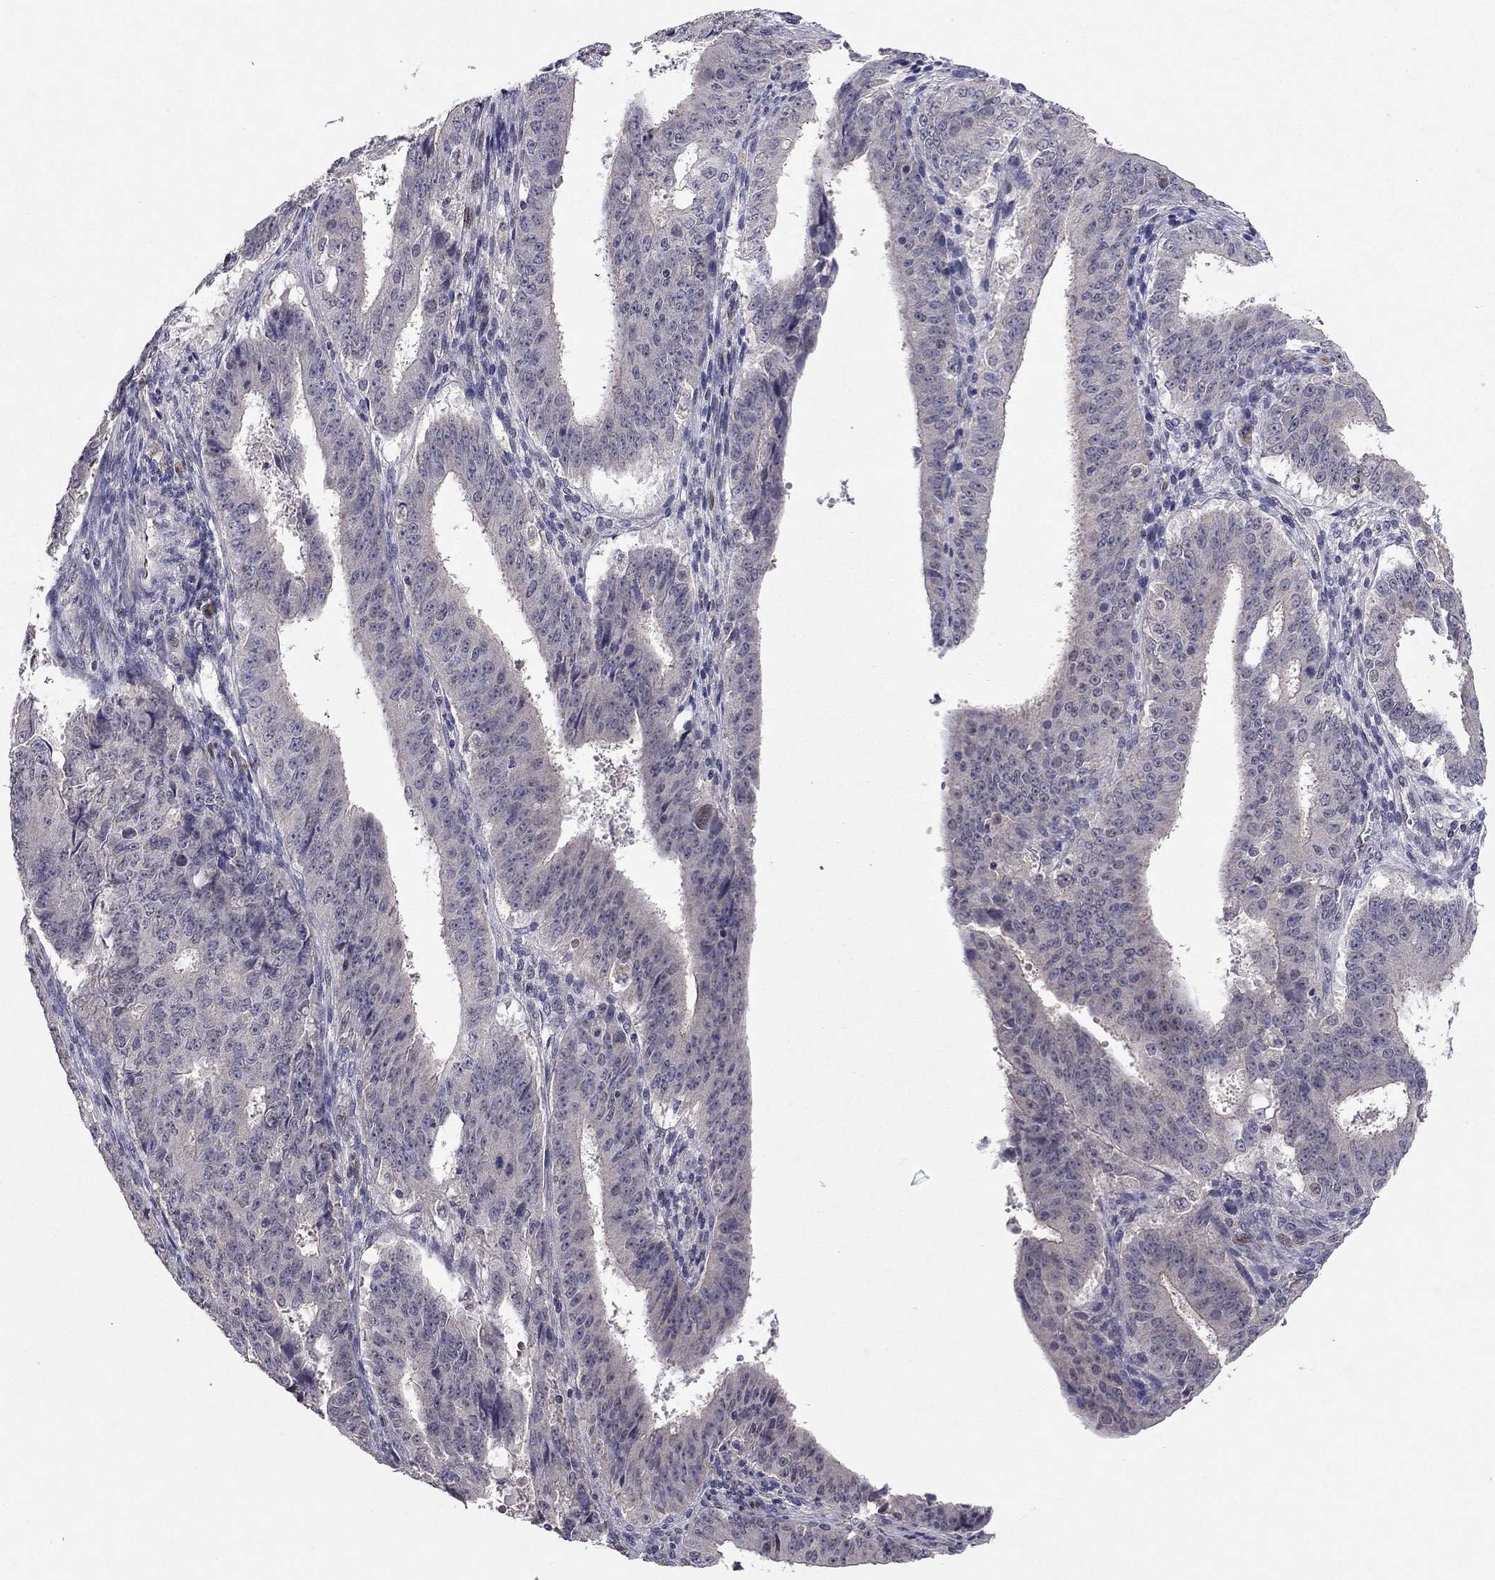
{"staining": {"intensity": "negative", "quantity": "none", "location": "none"}, "tissue": "ovarian cancer", "cell_type": "Tumor cells", "image_type": "cancer", "snomed": [{"axis": "morphology", "description": "Carcinoma, endometroid"}, {"axis": "topography", "description": "Ovary"}], "caption": "Immunohistochemistry (IHC) of human ovarian cancer shows no positivity in tumor cells.", "gene": "ESR2", "patient": {"sex": "female", "age": 42}}